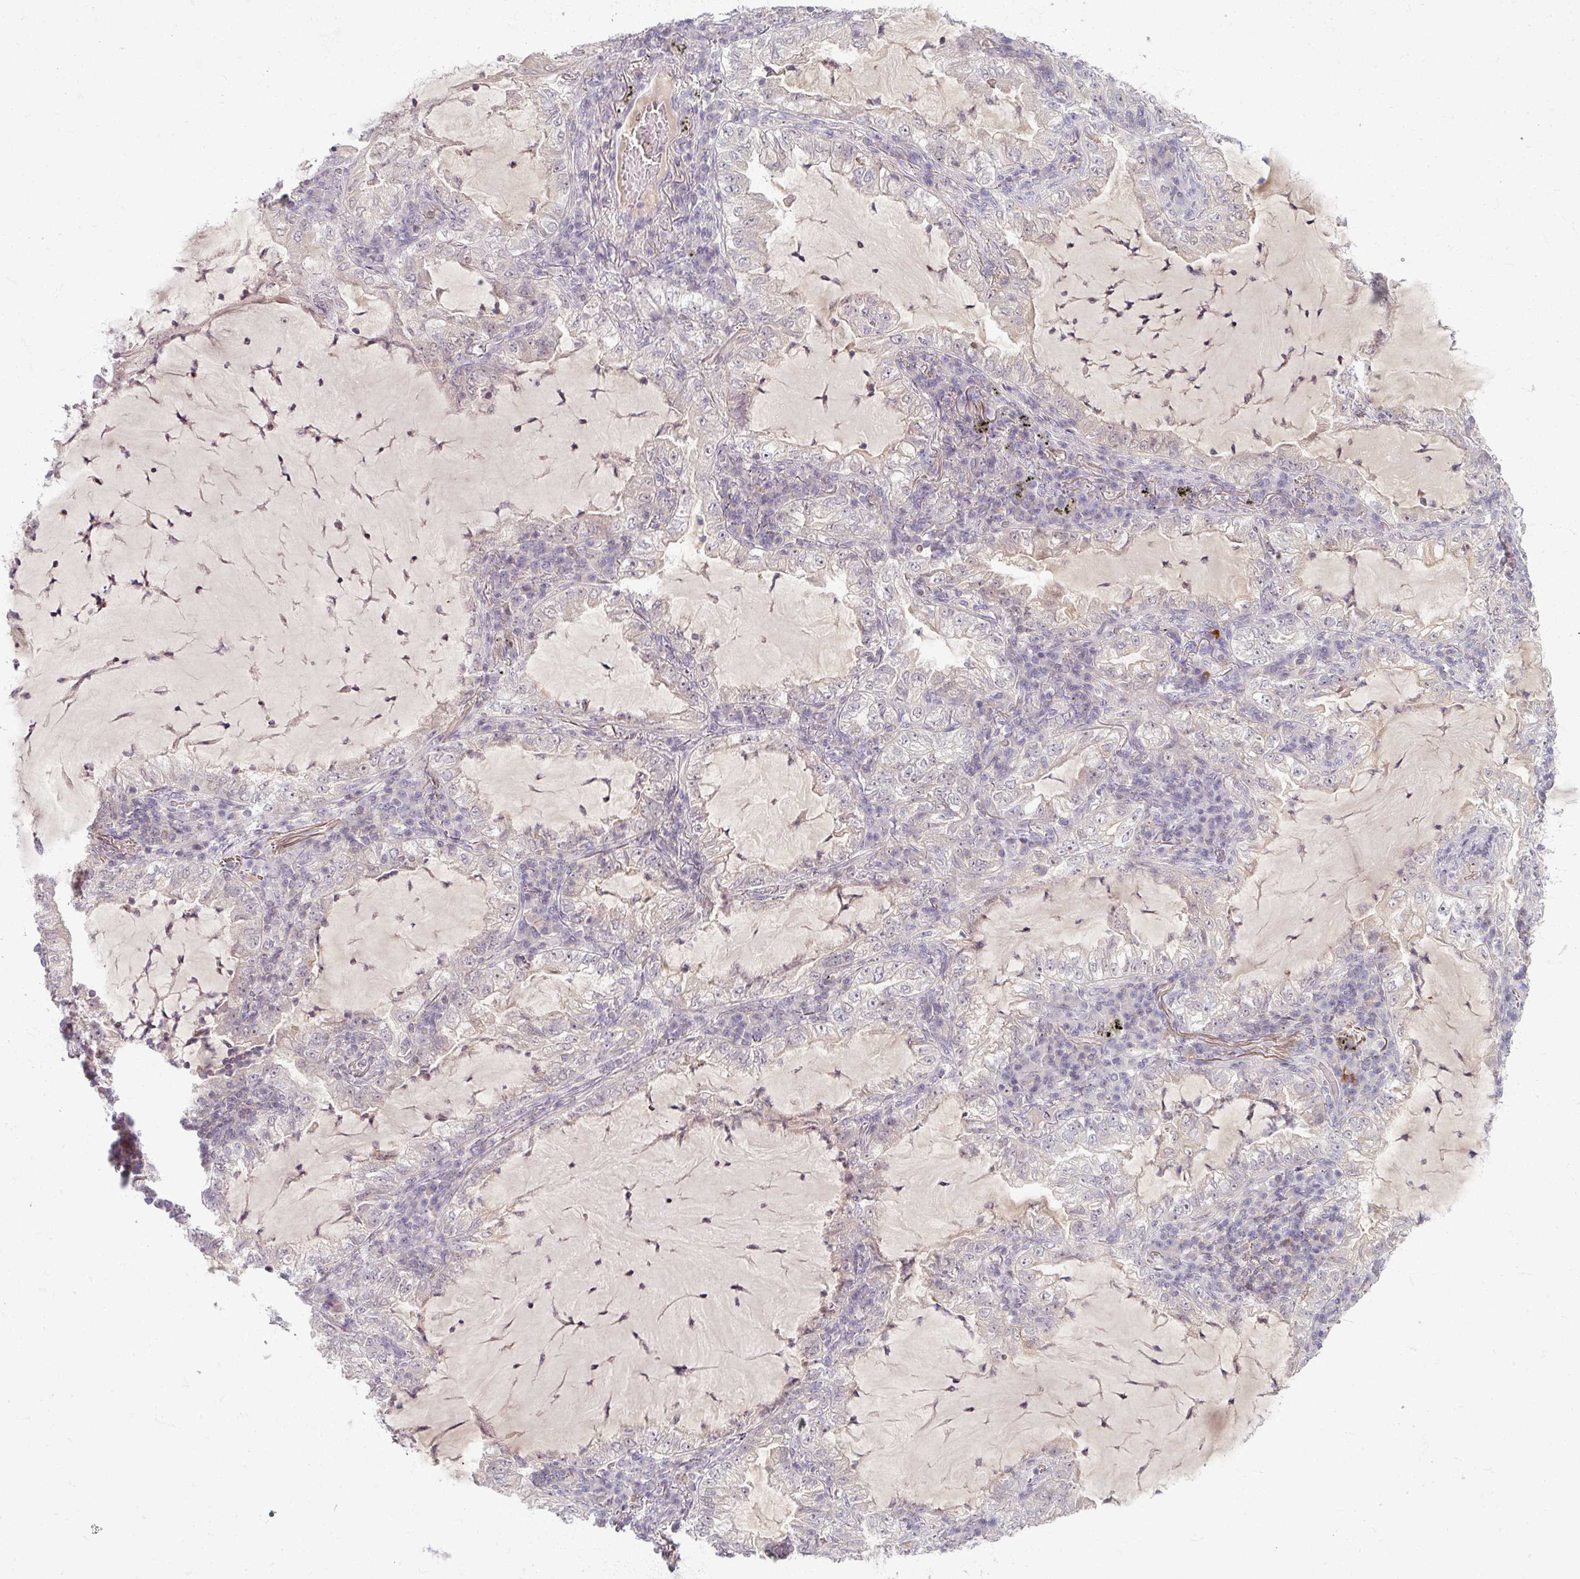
{"staining": {"intensity": "negative", "quantity": "none", "location": "none"}, "tissue": "lung cancer", "cell_type": "Tumor cells", "image_type": "cancer", "snomed": [{"axis": "morphology", "description": "Adenocarcinoma, NOS"}, {"axis": "topography", "description": "Lung"}], "caption": "The photomicrograph shows no significant staining in tumor cells of lung cancer (adenocarcinoma).", "gene": "TTLL7", "patient": {"sex": "female", "age": 73}}